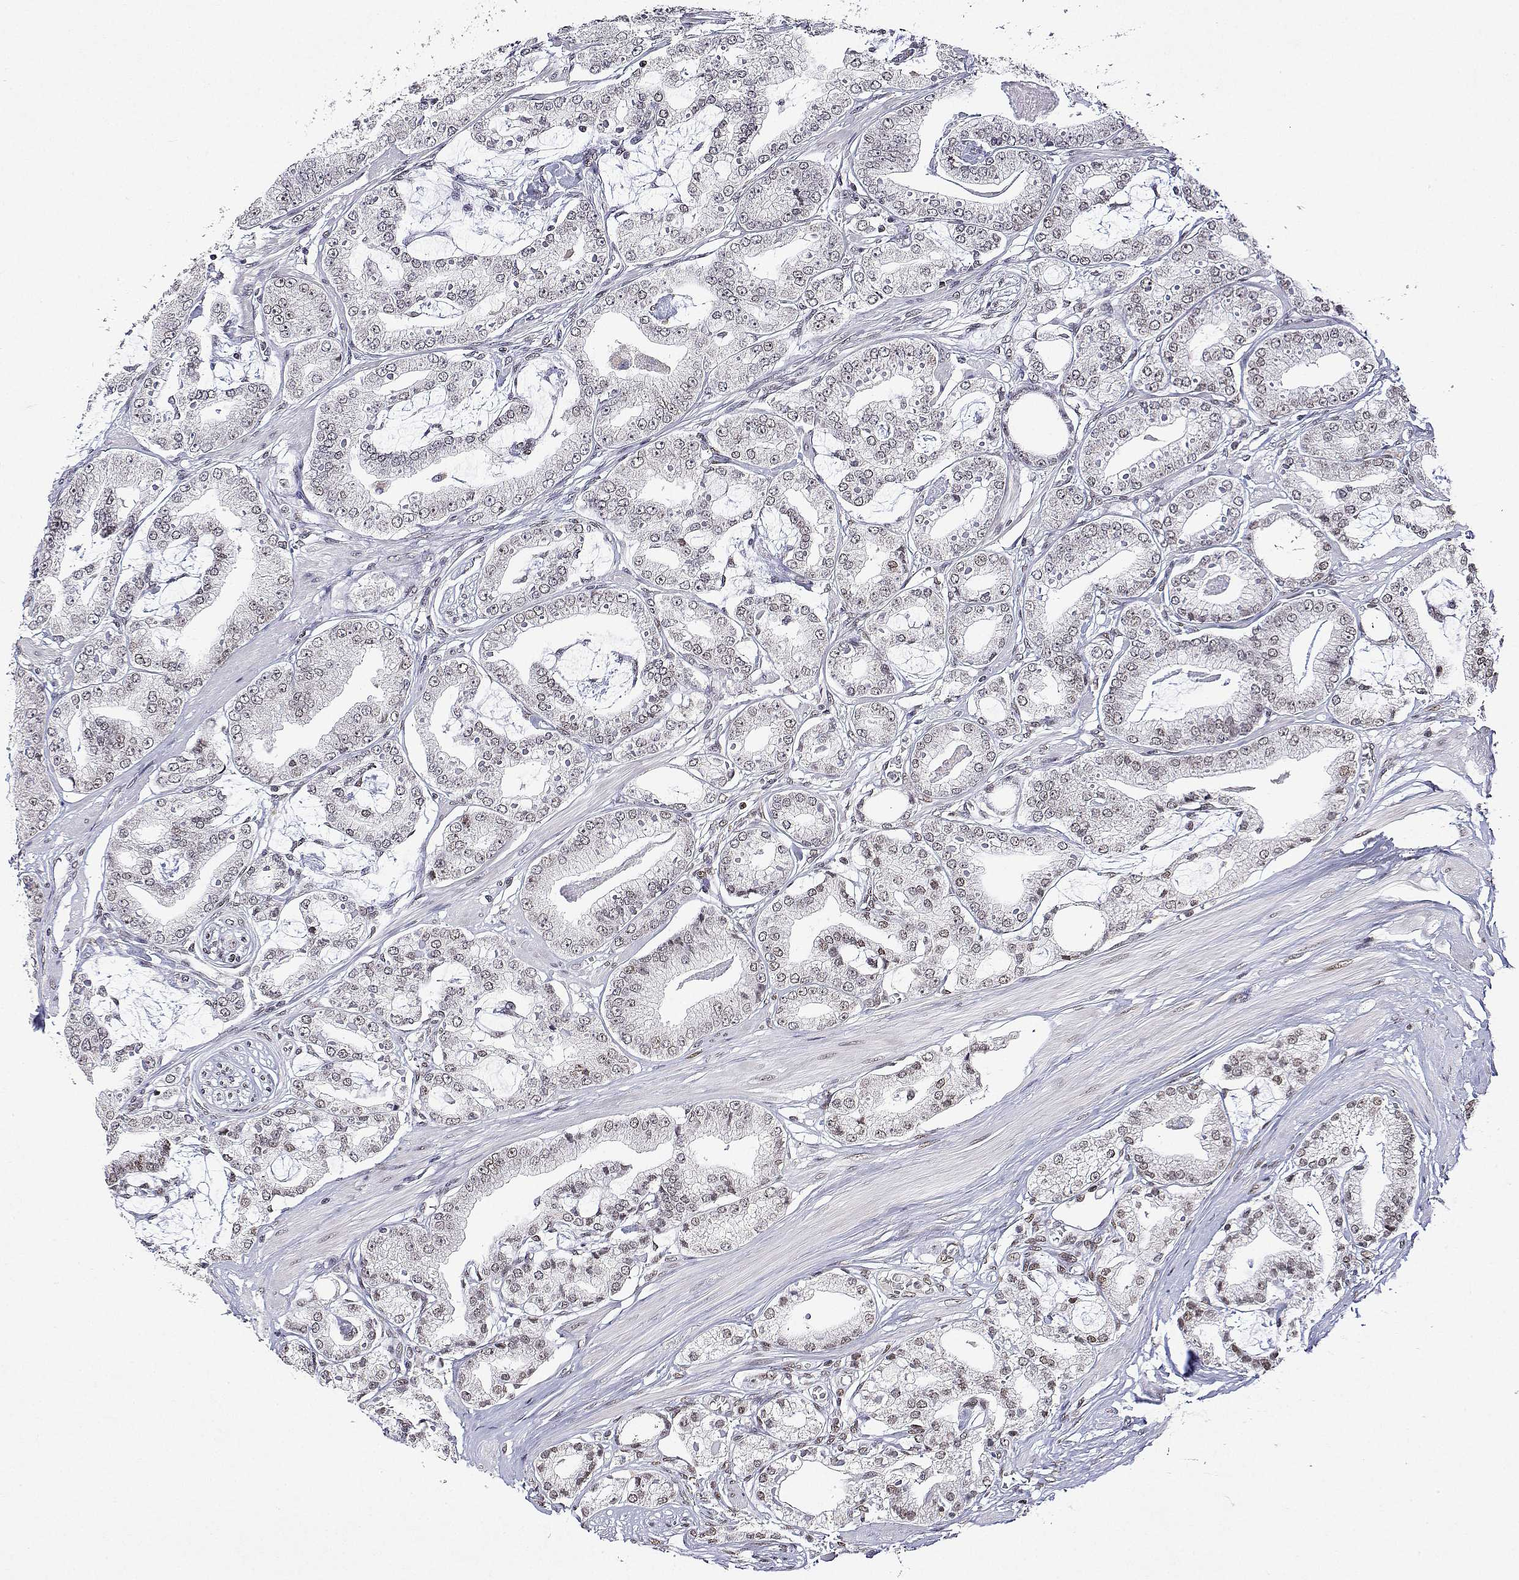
{"staining": {"intensity": "weak", "quantity": "25%-75%", "location": "nuclear"}, "tissue": "prostate cancer", "cell_type": "Tumor cells", "image_type": "cancer", "snomed": [{"axis": "morphology", "description": "Adenocarcinoma, High grade"}, {"axis": "topography", "description": "Prostate"}], "caption": "Immunohistochemistry (IHC) of human prostate high-grade adenocarcinoma displays low levels of weak nuclear staining in approximately 25%-75% of tumor cells. (IHC, brightfield microscopy, high magnification).", "gene": "XPC", "patient": {"sex": "male", "age": 71}}